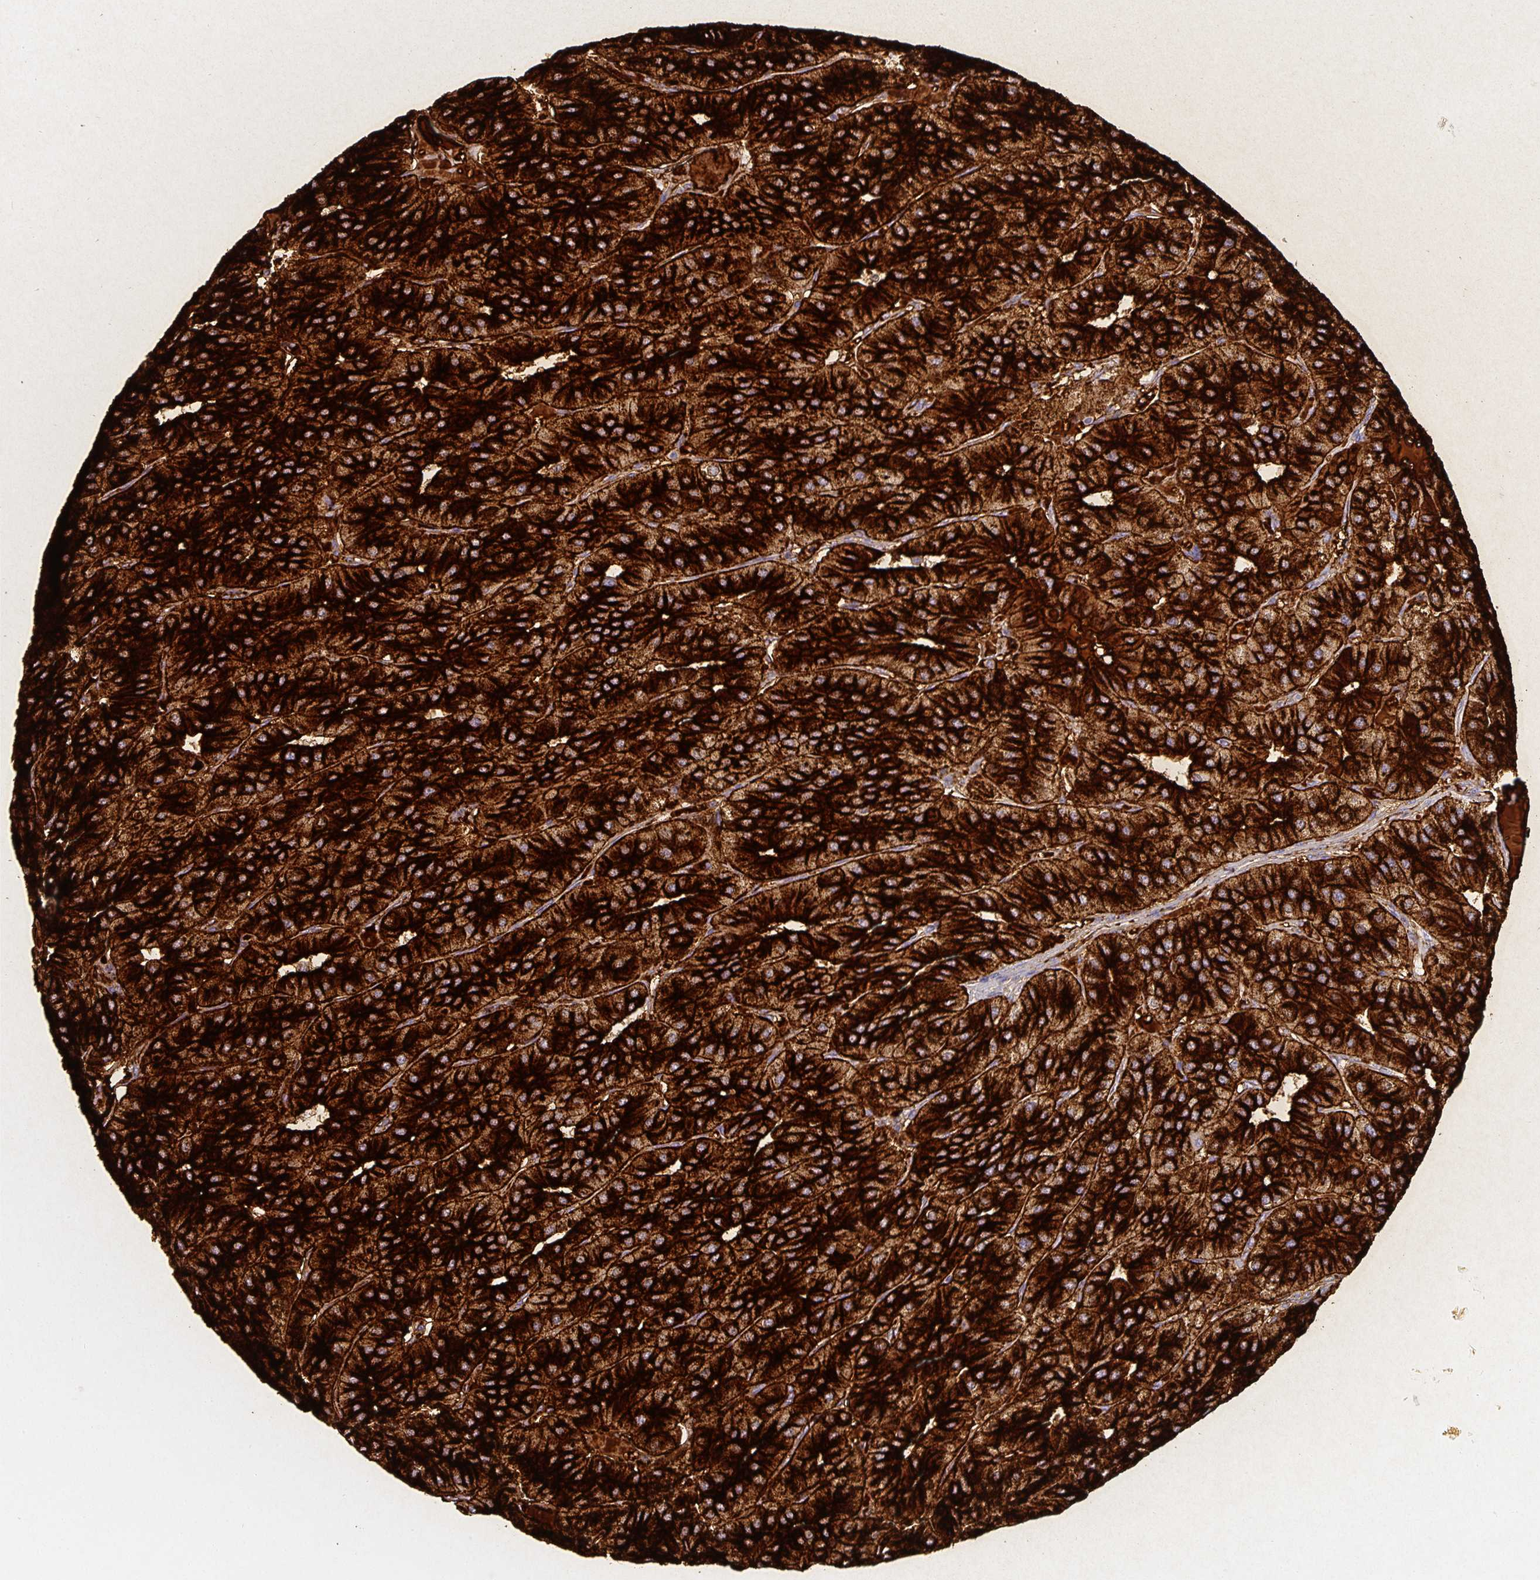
{"staining": {"intensity": "strong", "quantity": ">75%", "location": "cytoplasmic/membranous"}, "tissue": "parathyroid gland", "cell_type": "Glandular cells", "image_type": "normal", "snomed": [{"axis": "morphology", "description": "Normal tissue, NOS"}, {"axis": "morphology", "description": "Adenoma, NOS"}, {"axis": "topography", "description": "Parathyroid gland"}], "caption": "Protein analysis of normal parathyroid gland displays strong cytoplasmic/membranous staining in approximately >75% of glandular cells. (brown staining indicates protein expression, while blue staining denotes nuclei).", "gene": "CHGA", "patient": {"sex": "female", "age": 86}}